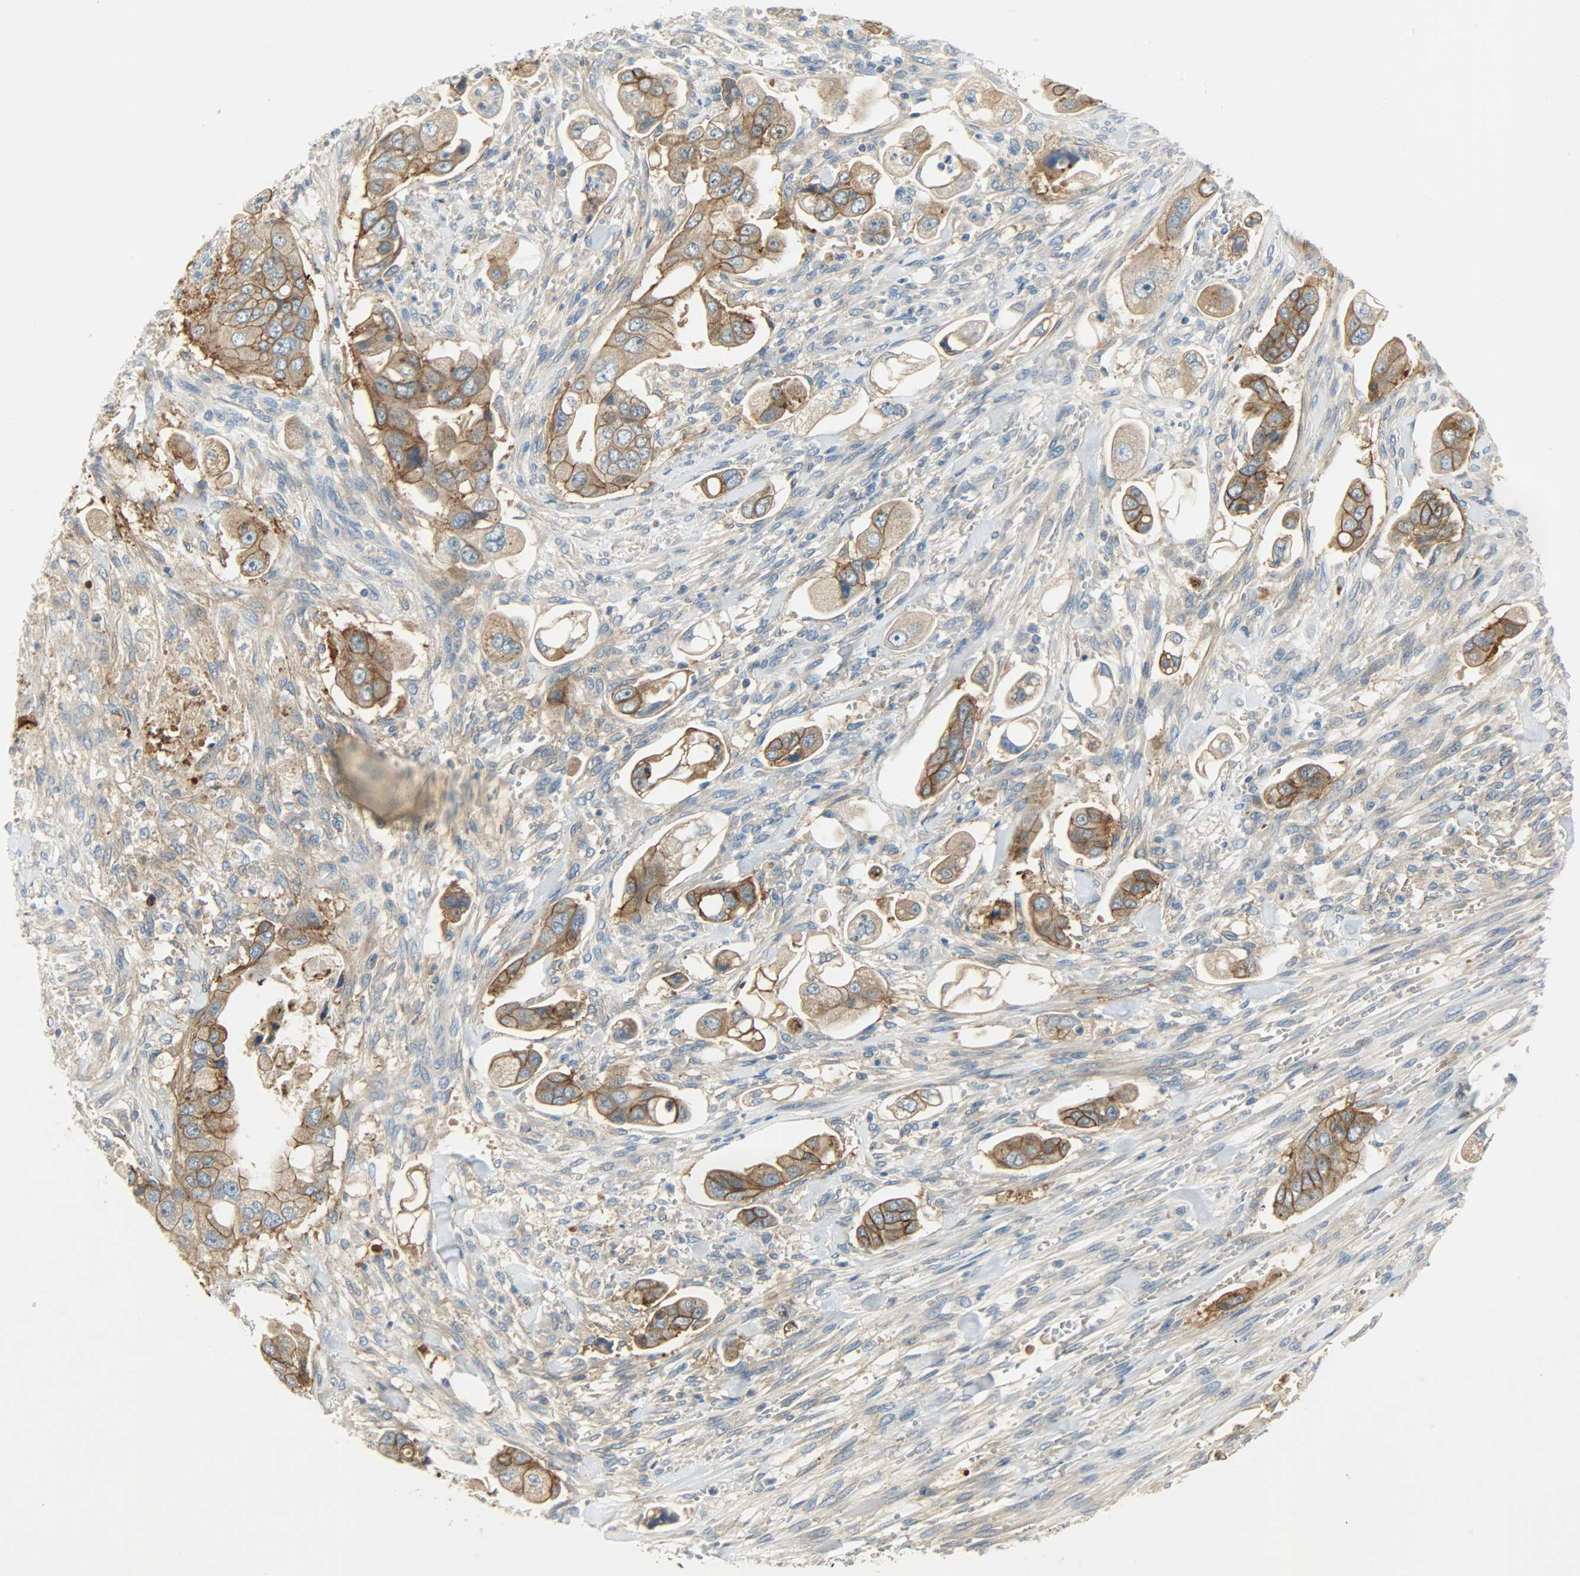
{"staining": {"intensity": "strong", "quantity": ">75%", "location": "cytoplasmic/membranous"}, "tissue": "stomach cancer", "cell_type": "Tumor cells", "image_type": "cancer", "snomed": [{"axis": "morphology", "description": "Adenocarcinoma, NOS"}, {"axis": "topography", "description": "Stomach"}], "caption": "A photomicrograph showing strong cytoplasmic/membranous expression in about >75% of tumor cells in adenocarcinoma (stomach), as visualized by brown immunohistochemical staining.", "gene": "DSG2", "patient": {"sex": "male", "age": 62}}